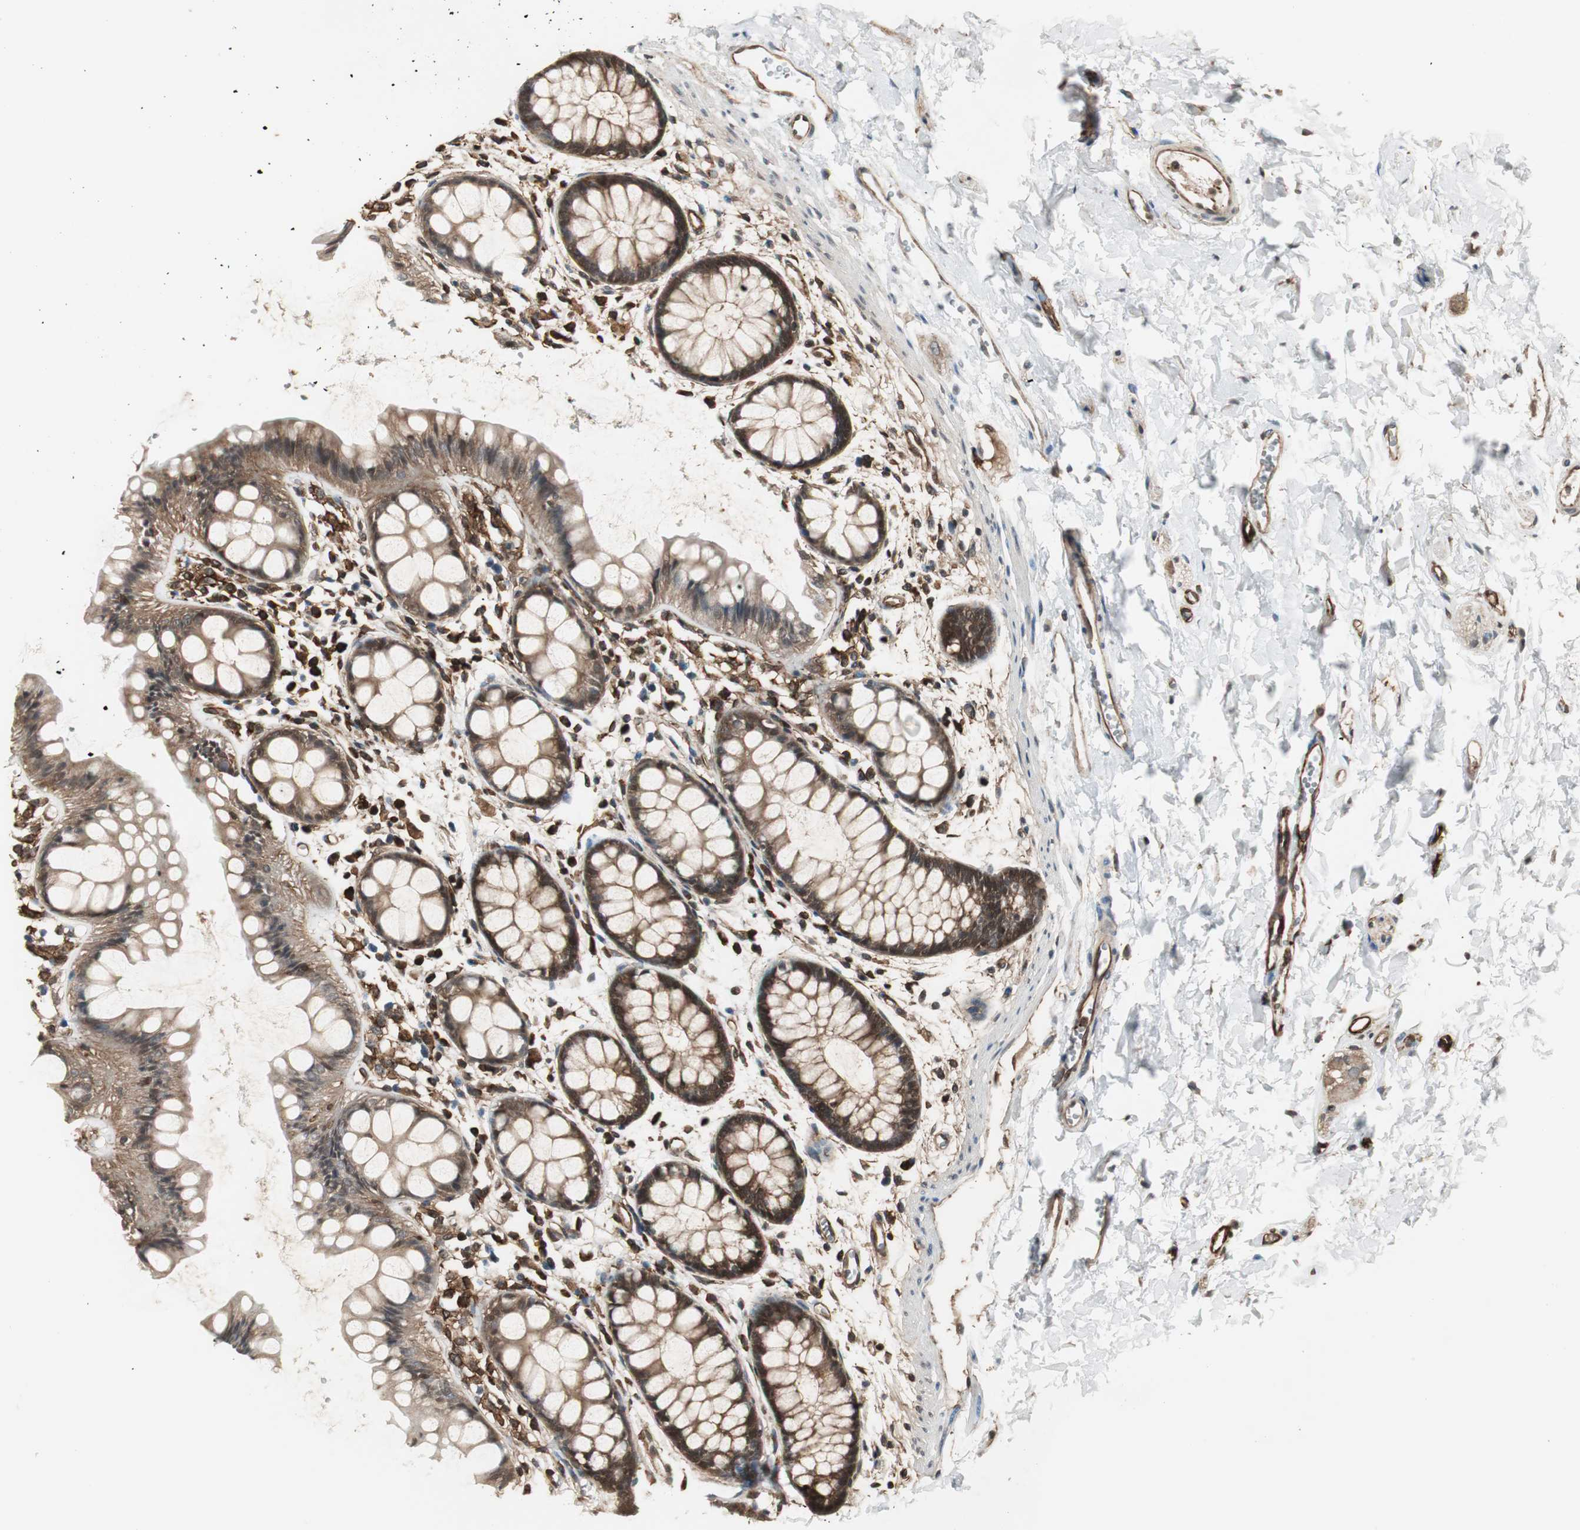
{"staining": {"intensity": "strong", "quantity": ">75%", "location": "cytoplasmic/membranous"}, "tissue": "rectum", "cell_type": "Glandular cells", "image_type": "normal", "snomed": [{"axis": "morphology", "description": "Normal tissue, NOS"}, {"axis": "topography", "description": "Rectum"}], "caption": "Strong cytoplasmic/membranous protein positivity is present in approximately >75% of glandular cells in rectum.", "gene": "PTPN11", "patient": {"sex": "female", "age": 66}}